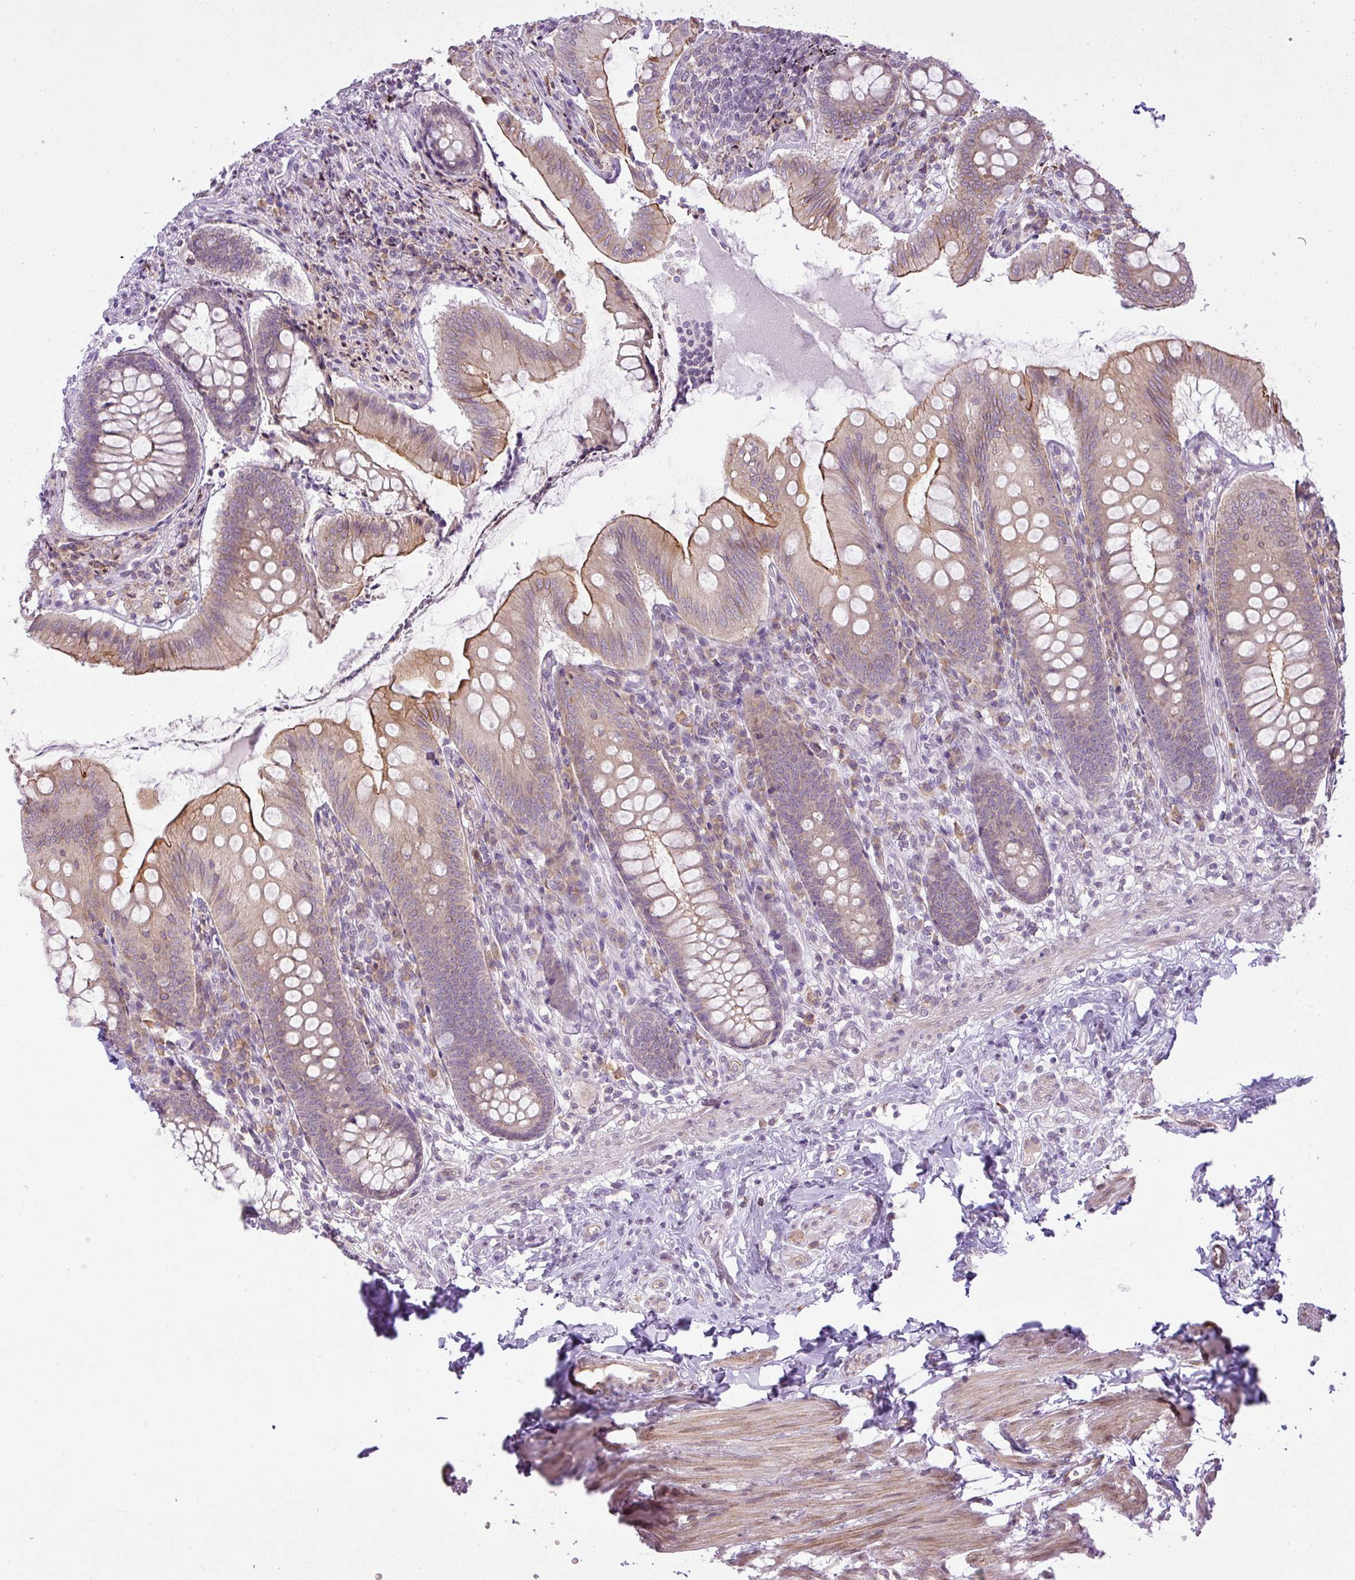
{"staining": {"intensity": "moderate", "quantity": "<25%", "location": "cytoplasmic/membranous"}, "tissue": "appendix", "cell_type": "Glandular cells", "image_type": "normal", "snomed": [{"axis": "morphology", "description": "Normal tissue, NOS"}, {"axis": "topography", "description": "Appendix"}], "caption": "Moderate cytoplasmic/membranous positivity is appreciated in approximately <25% of glandular cells in benign appendix. (DAB = brown stain, brightfield microscopy at high magnification).", "gene": "COX18", "patient": {"sex": "female", "age": 51}}